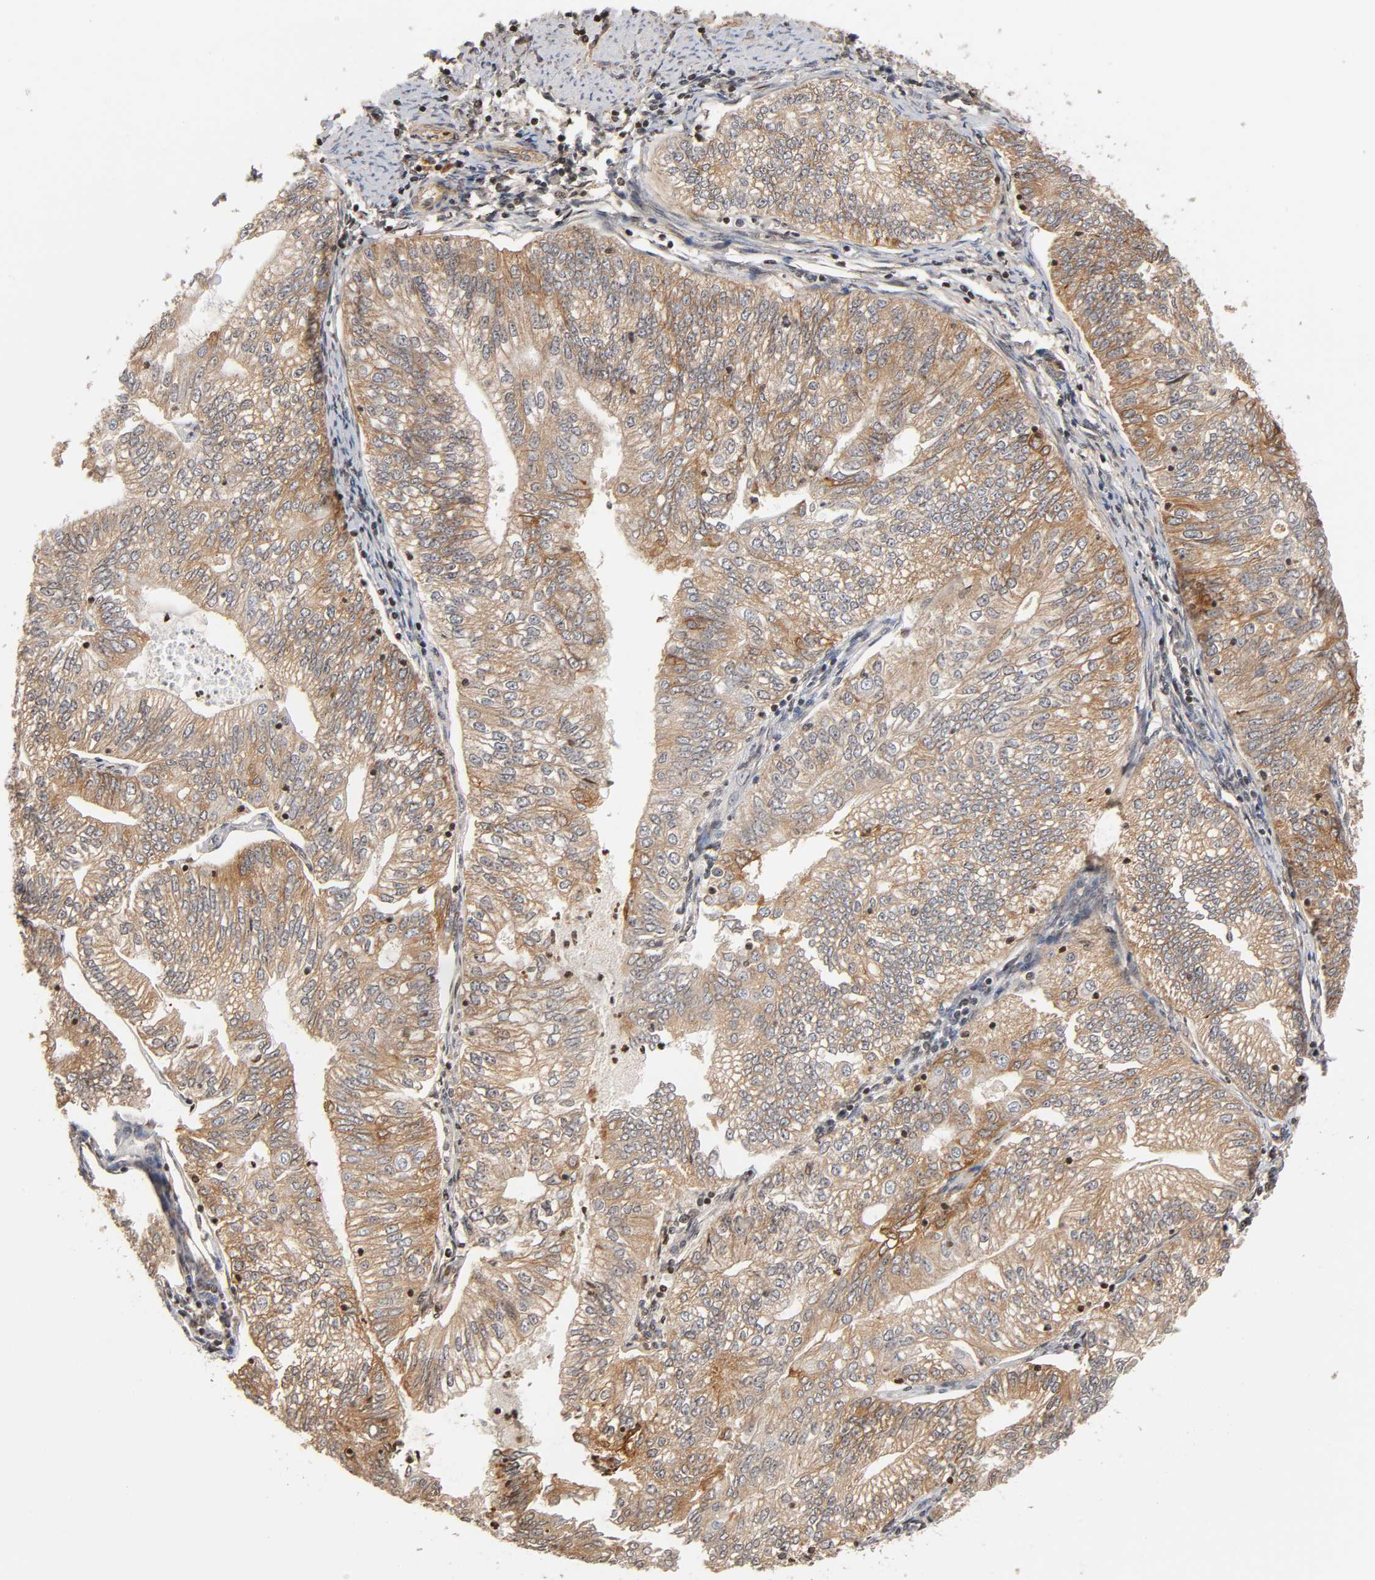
{"staining": {"intensity": "weak", "quantity": ">75%", "location": "cytoplasmic/membranous"}, "tissue": "endometrial cancer", "cell_type": "Tumor cells", "image_type": "cancer", "snomed": [{"axis": "morphology", "description": "Adenocarcinoma, NOS"}, {"axis": "topography", "description": "Endometrium"}], "caption": "Adenocarcinoma (endometrial) stained with DAB (3,3'-diaminobenzidine) immunohistochemistry (IHC) shows low levels of weak cytoplasmic/membranous staining in approximately >75% of tumor cells.", "gene": "ITGAV", "patient": {"sex": "female", "age": 69}}